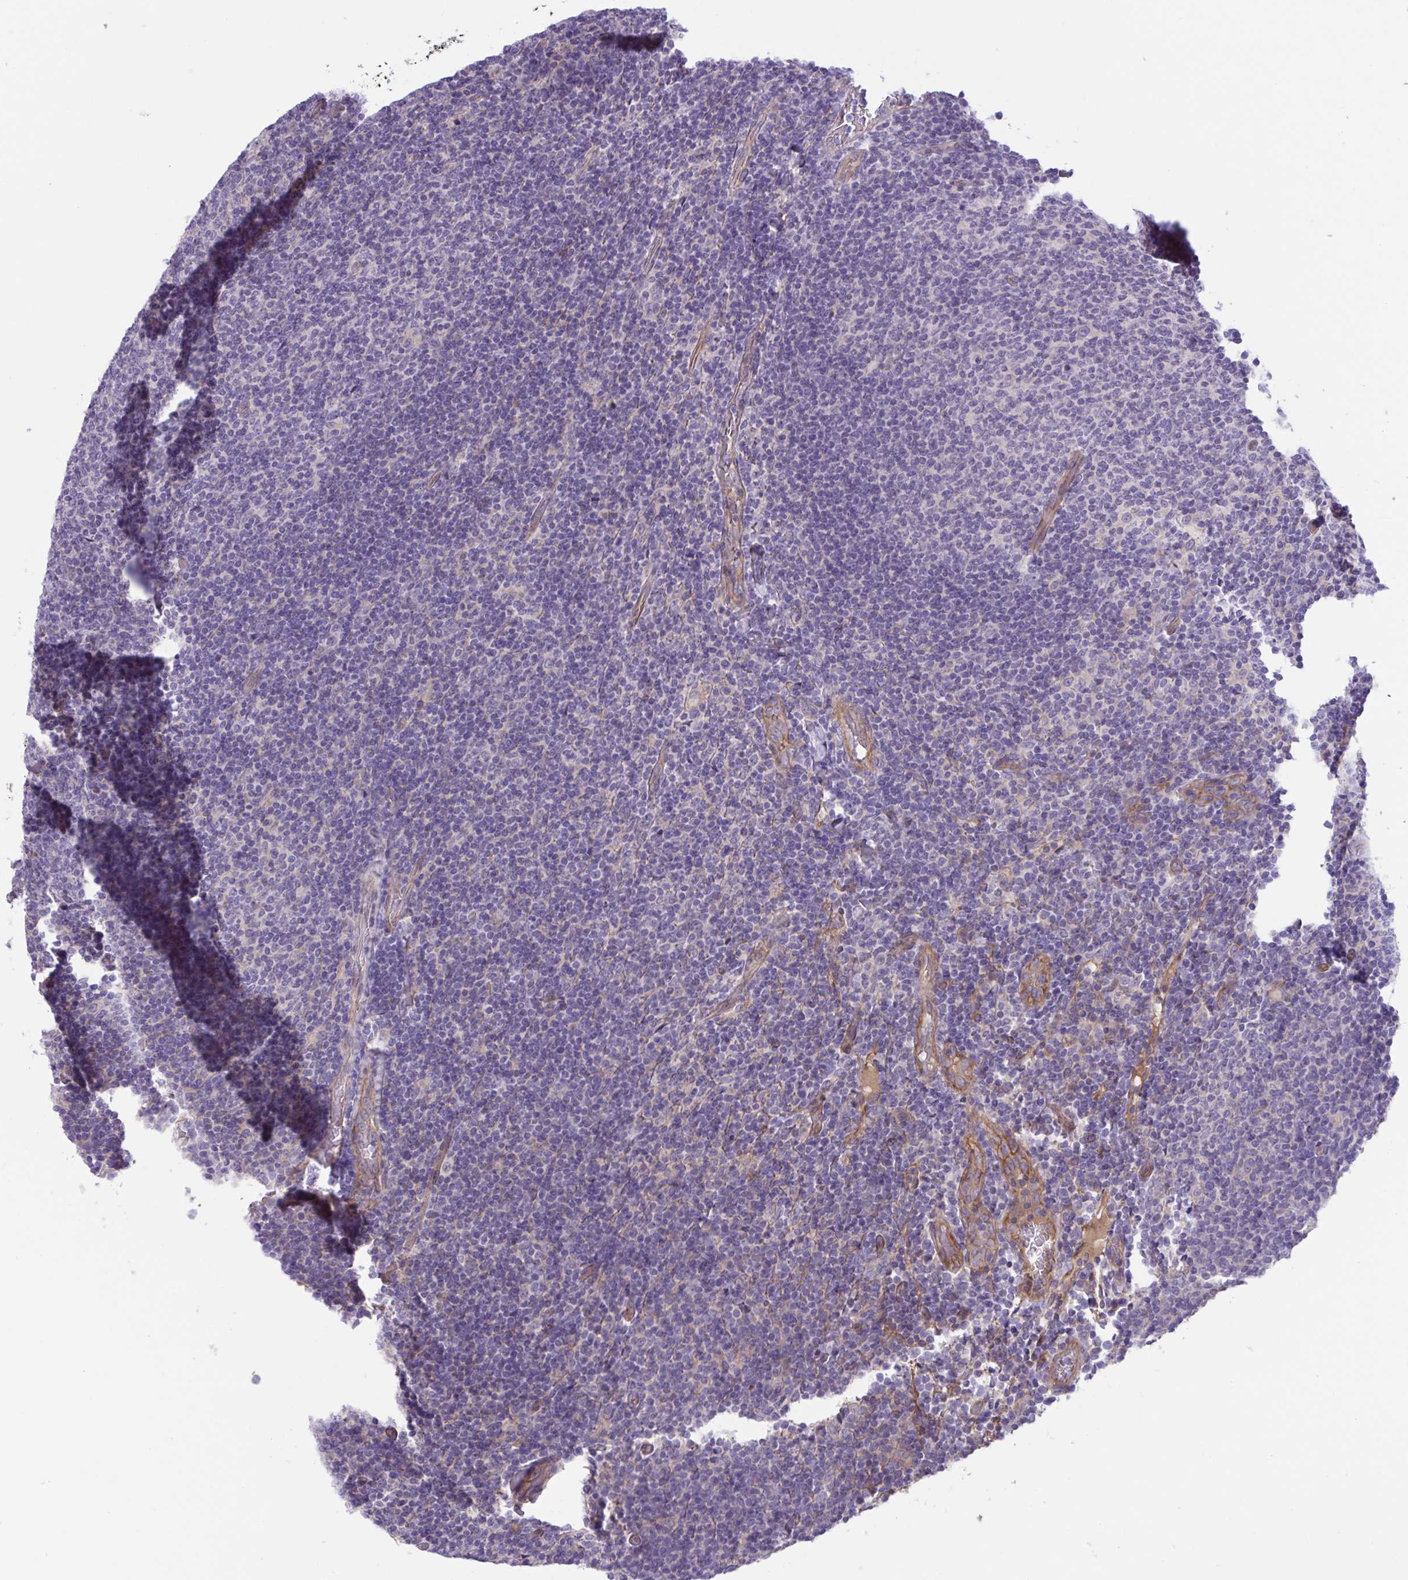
{"staining": {"intensity": "negative", "quantity": "none", "location": "none"}, "tissue": "lymphoma", "cell_type": "Tumor cells", "image_type": "cancer", "snomed": [{"axis": "morphology", "description": "Malignant lymphoma, non-Hodgkin's type, Low grade"}, {"axis": "topography", "description": "Lymph node"}], "caption": "Tumor cells are negative for brown protein staining in lymphoma.", "gene": "TTC7B", "patient": {"sex": "male", "age": 52}}